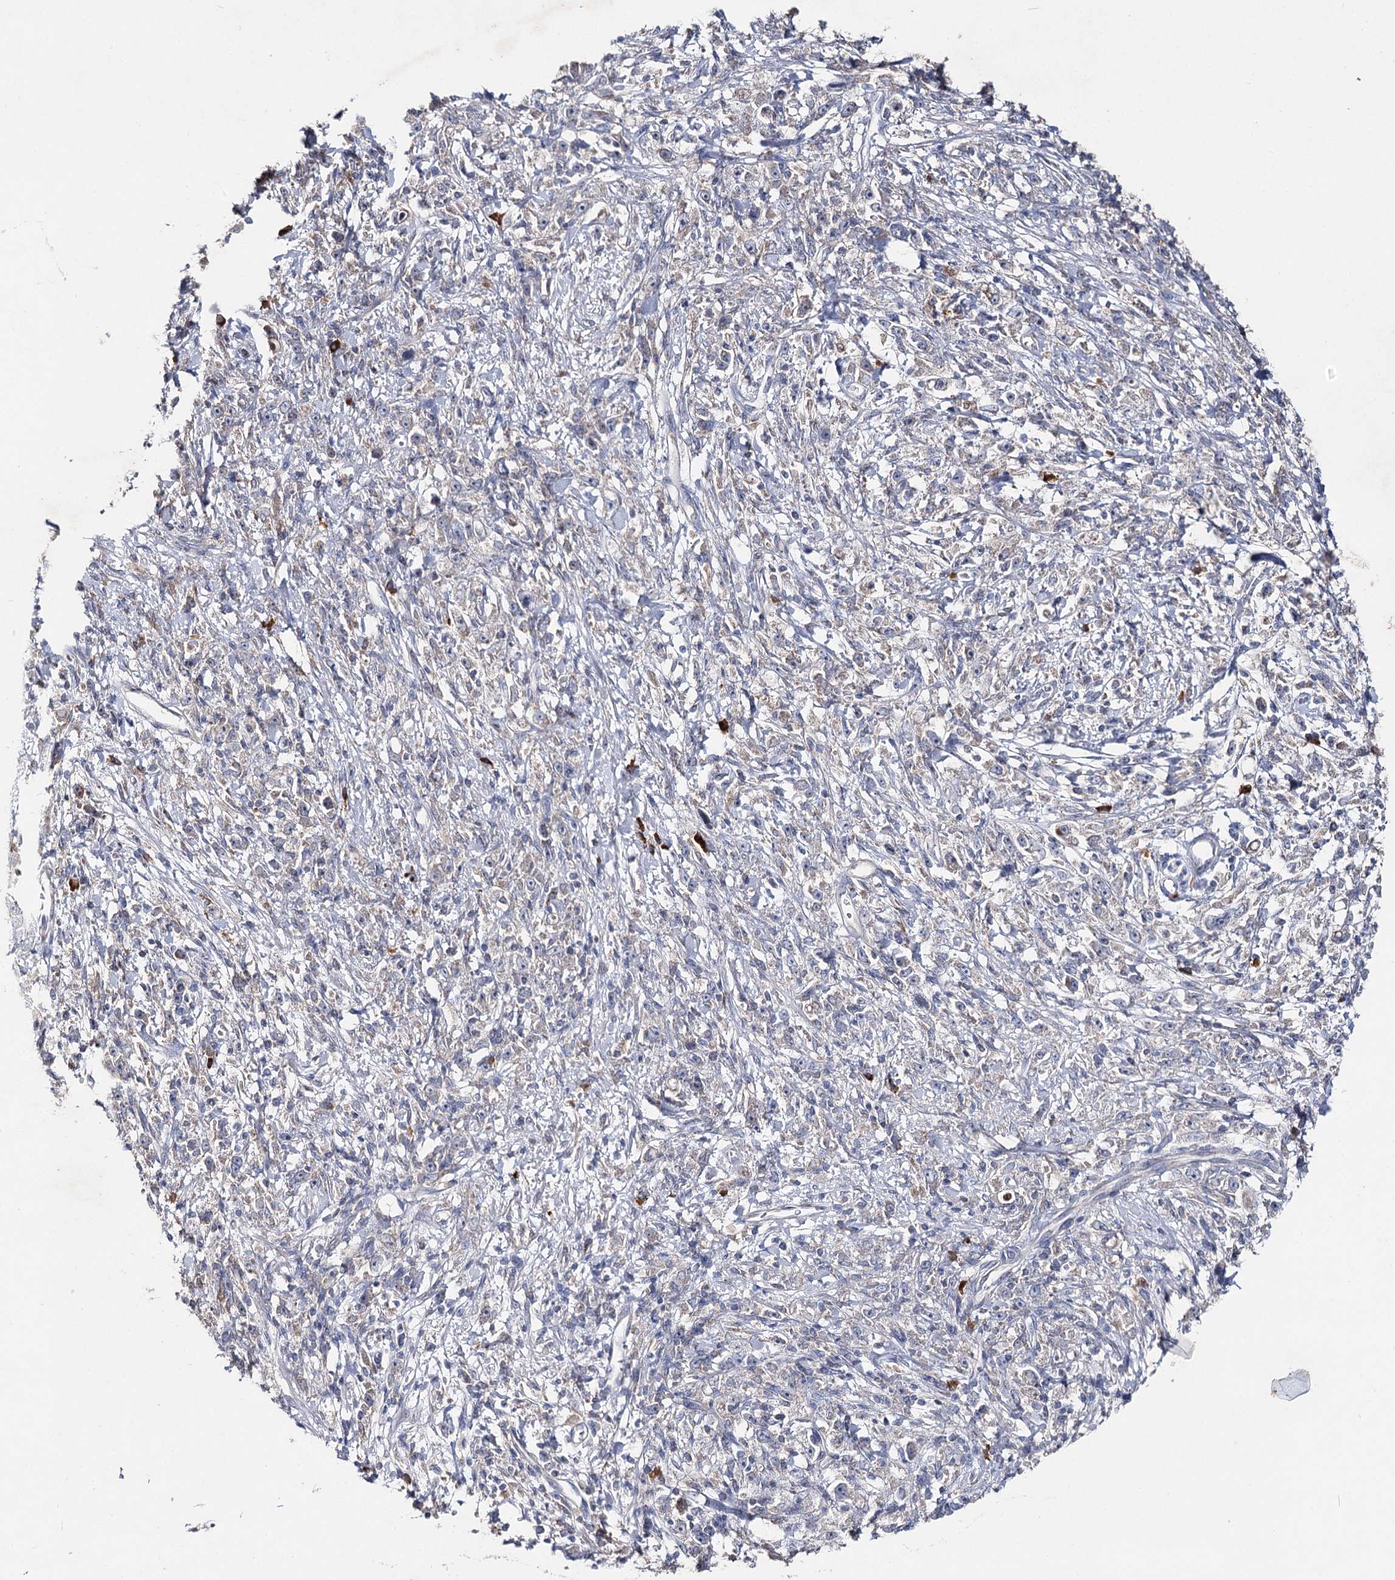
{"staining": {"intensity": "negative", "quantity": "none", "location": "none"}, "tissue": "stomach cancer", "cell_type": "Tumor cells", "image_type": "cancer", "snomed": [{"axis": "morphology", "description": "Adenocarcinoma, NOS"}, {"axis": "topography", "description": "Stomach"}], "caption": "There is no significant expression in tumor cells of stomach cancer (adenocarcinoma).", "gene": "IL1RAP", "patient": {"sex": "female", "age": 59}}